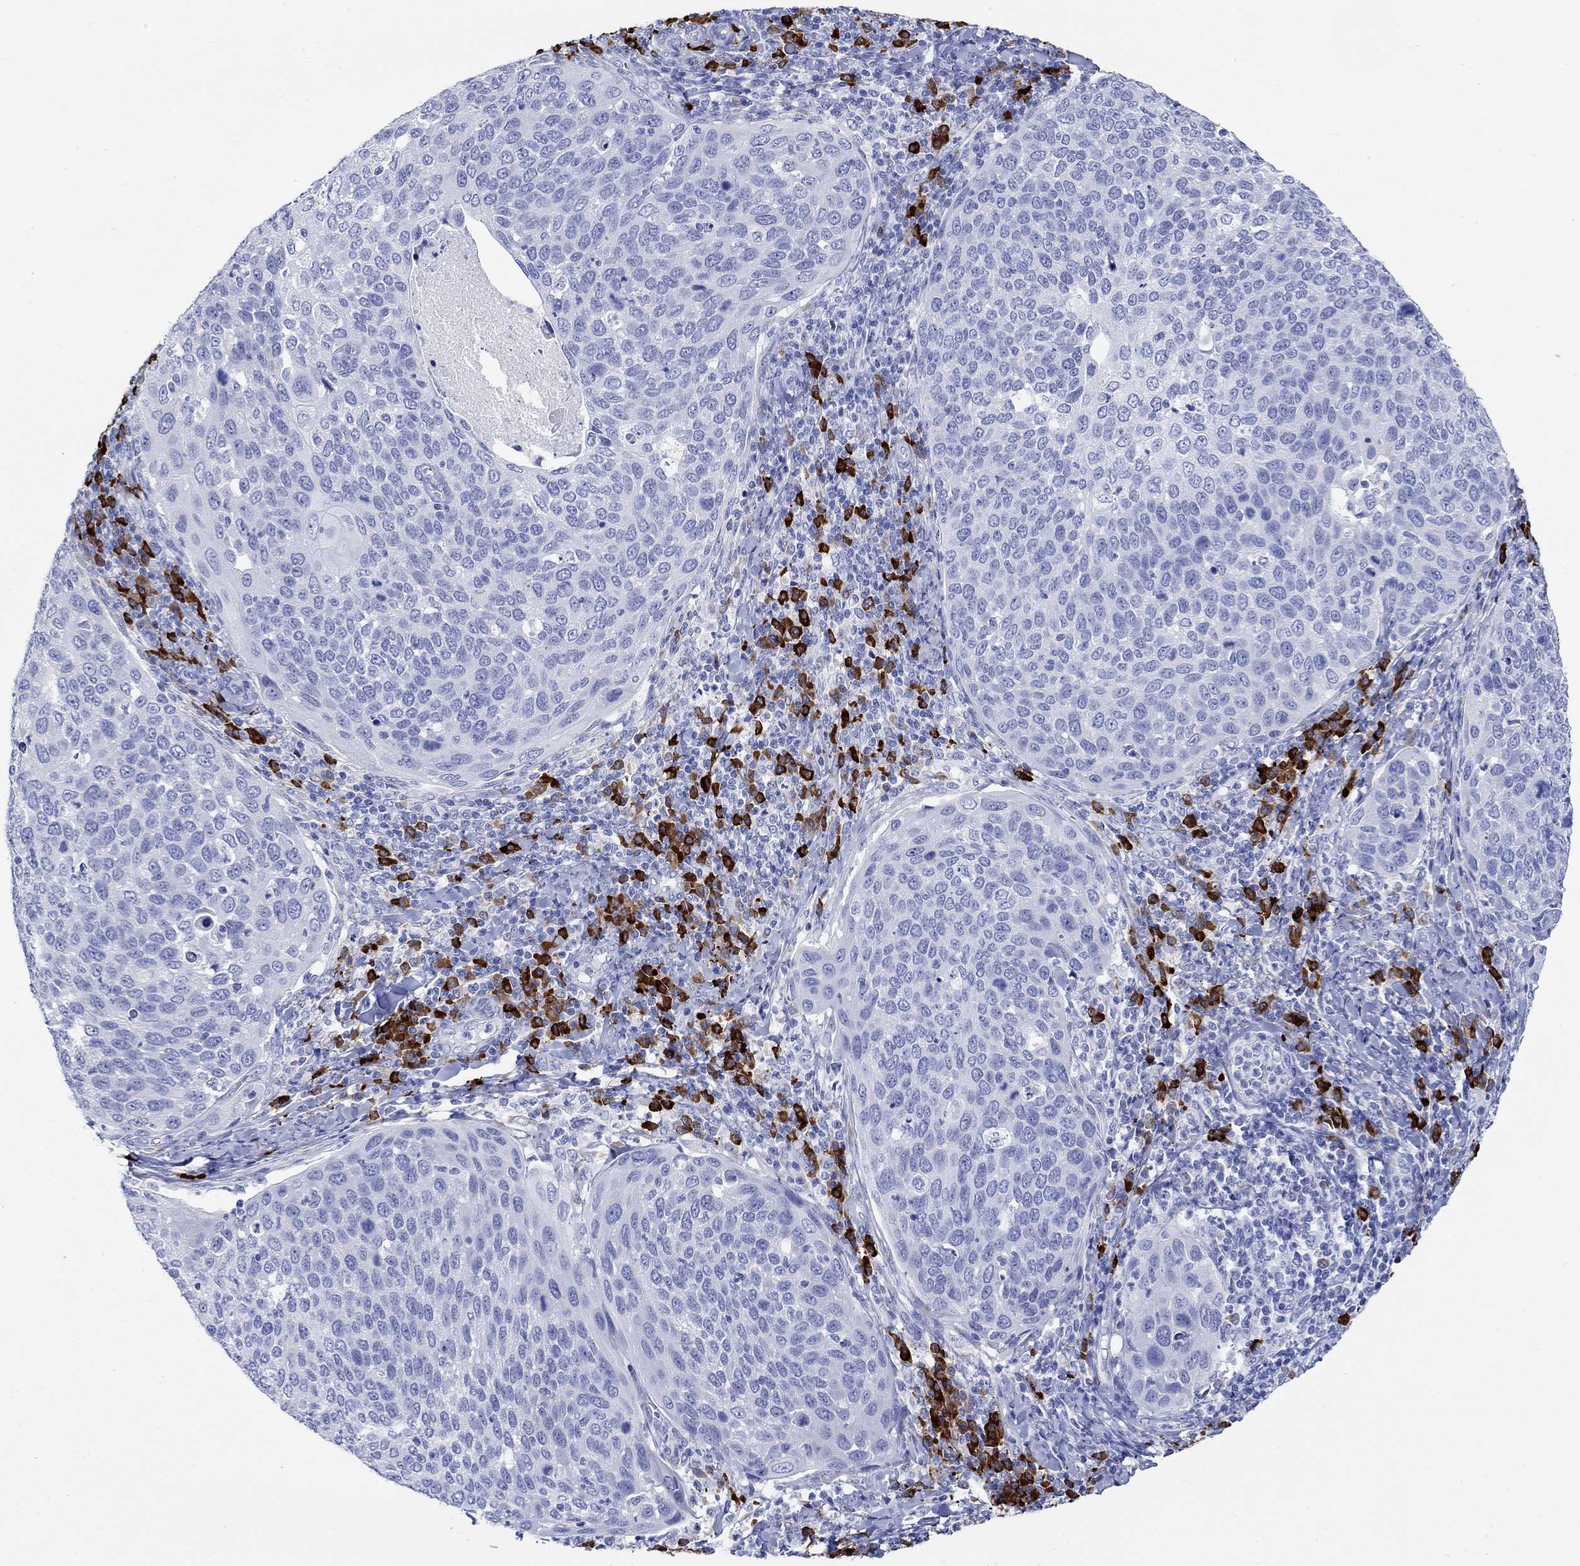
{"staining": {"intensity": "negative", "quantity": "none", "location": "none"}, "tissue": "cervical cancer", "cell_type": "Tumor cells", "image_type": "cancer", "snomed": [{"axis": "morphology", "description": "Squamous cell carcinoma, NOS"}, {"axis": "topography", "description": "Cervix"}], "caption": "Tumor cells are negative for brown protein staining in cervical squamous cell carcinoma. (DAB (3,3'-diaminobenzidine) immunohistochemistry with hematoxylin counter stain).", "gene": "P2RY6", "patient": {"sex": "female", "age": 54}}